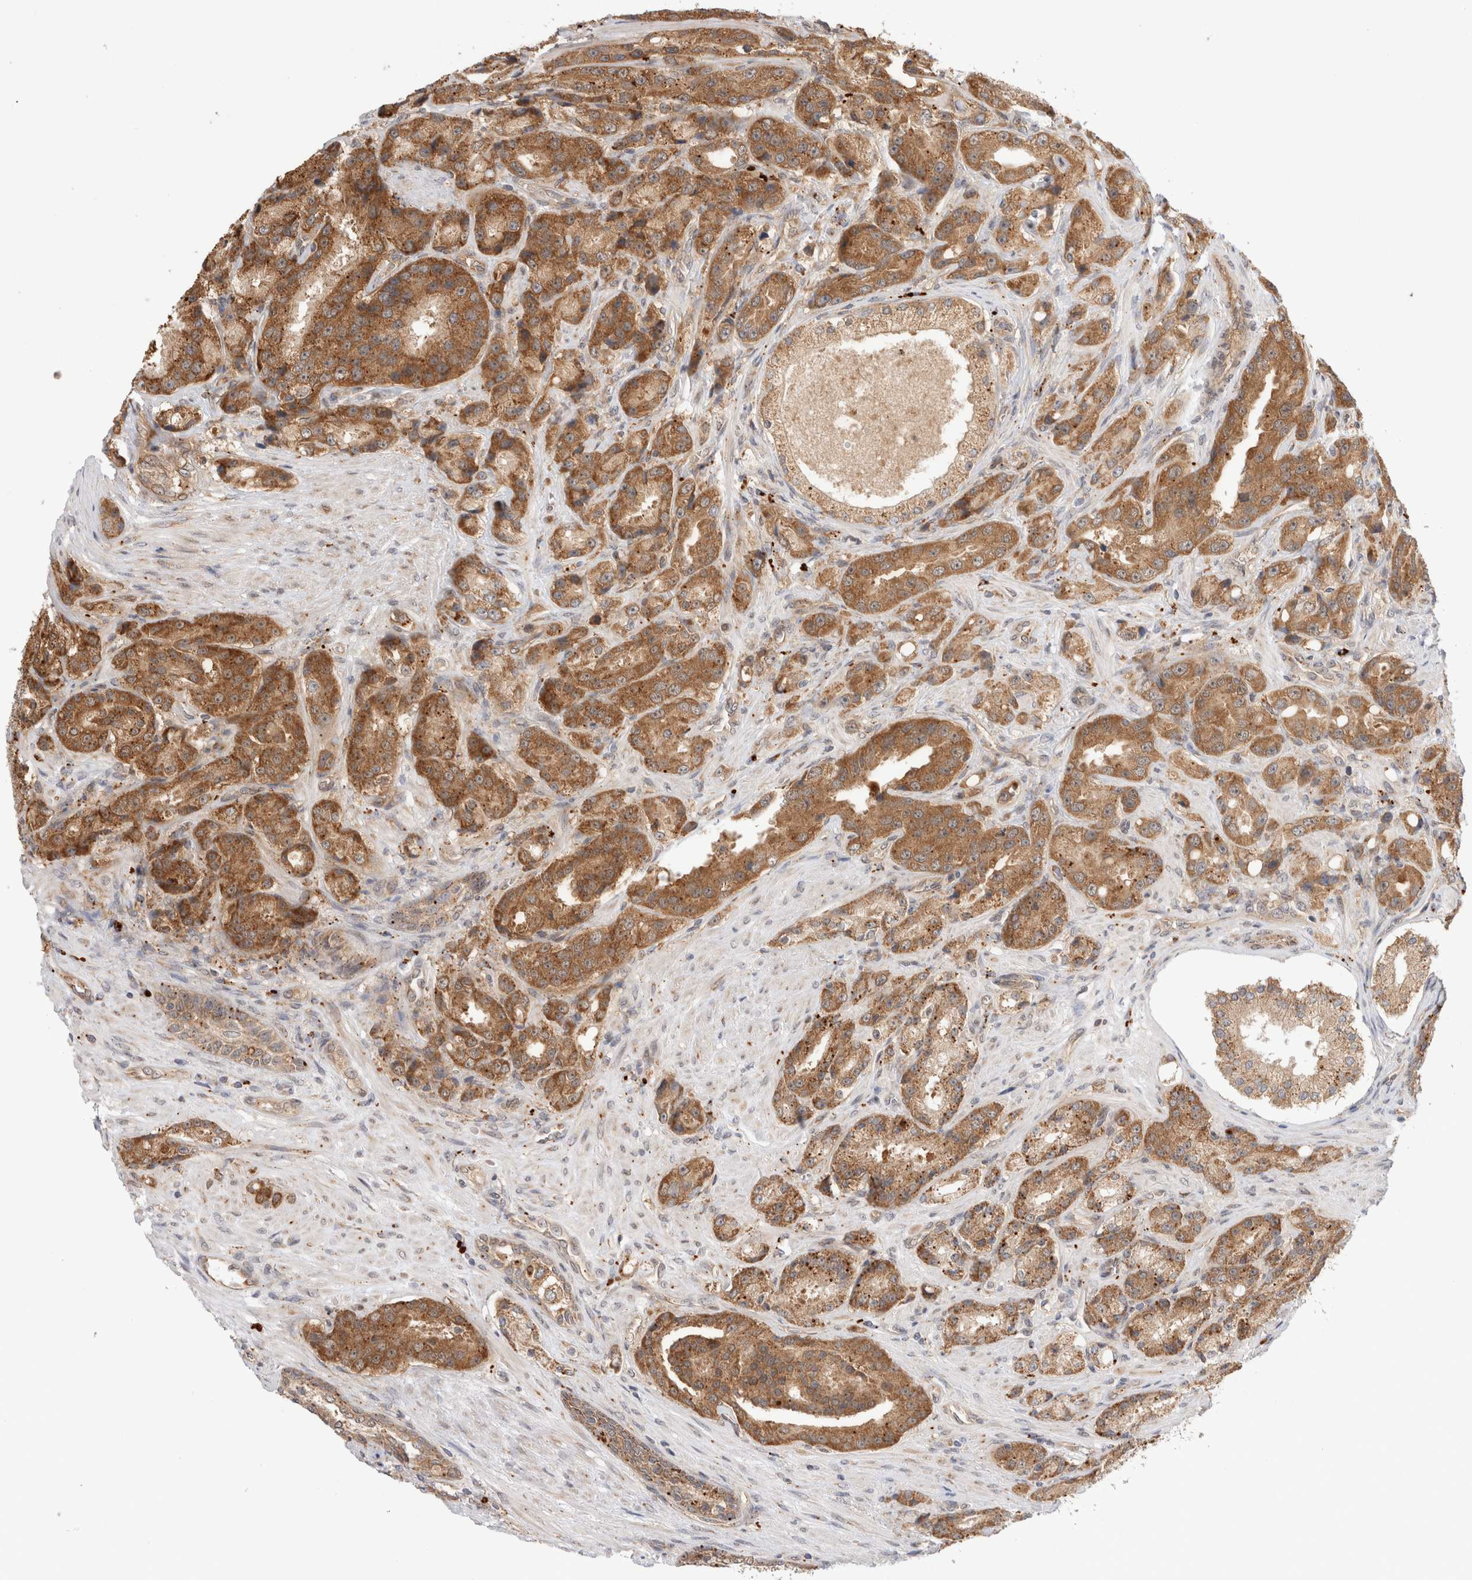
{"staining": {"intensity": "moderate", "quantity": ">75%", "location": "cytoplasmic/membranous"}, "tissue": "prostate cancer", "cell_type": "Tumor cells", "image_type": "cancer", "snomed": [{"axis": "morphology", "description": "Adenocarcinoma, High grade"}, {"axis": "topography", "description": "Prostate"}], "caption": "The immunohistochemical stain shows moderate cytoplasmic/membranous staining in tumor cells of adenocarcinoma (high-grade) (prostate) tissue. (Stains: DAB in brown, nuclei in blue, Microscopy: brightfield microscopy at high magnification).", "gene": "ACTL9", "patient": {"sex": "male", "age": 60}}